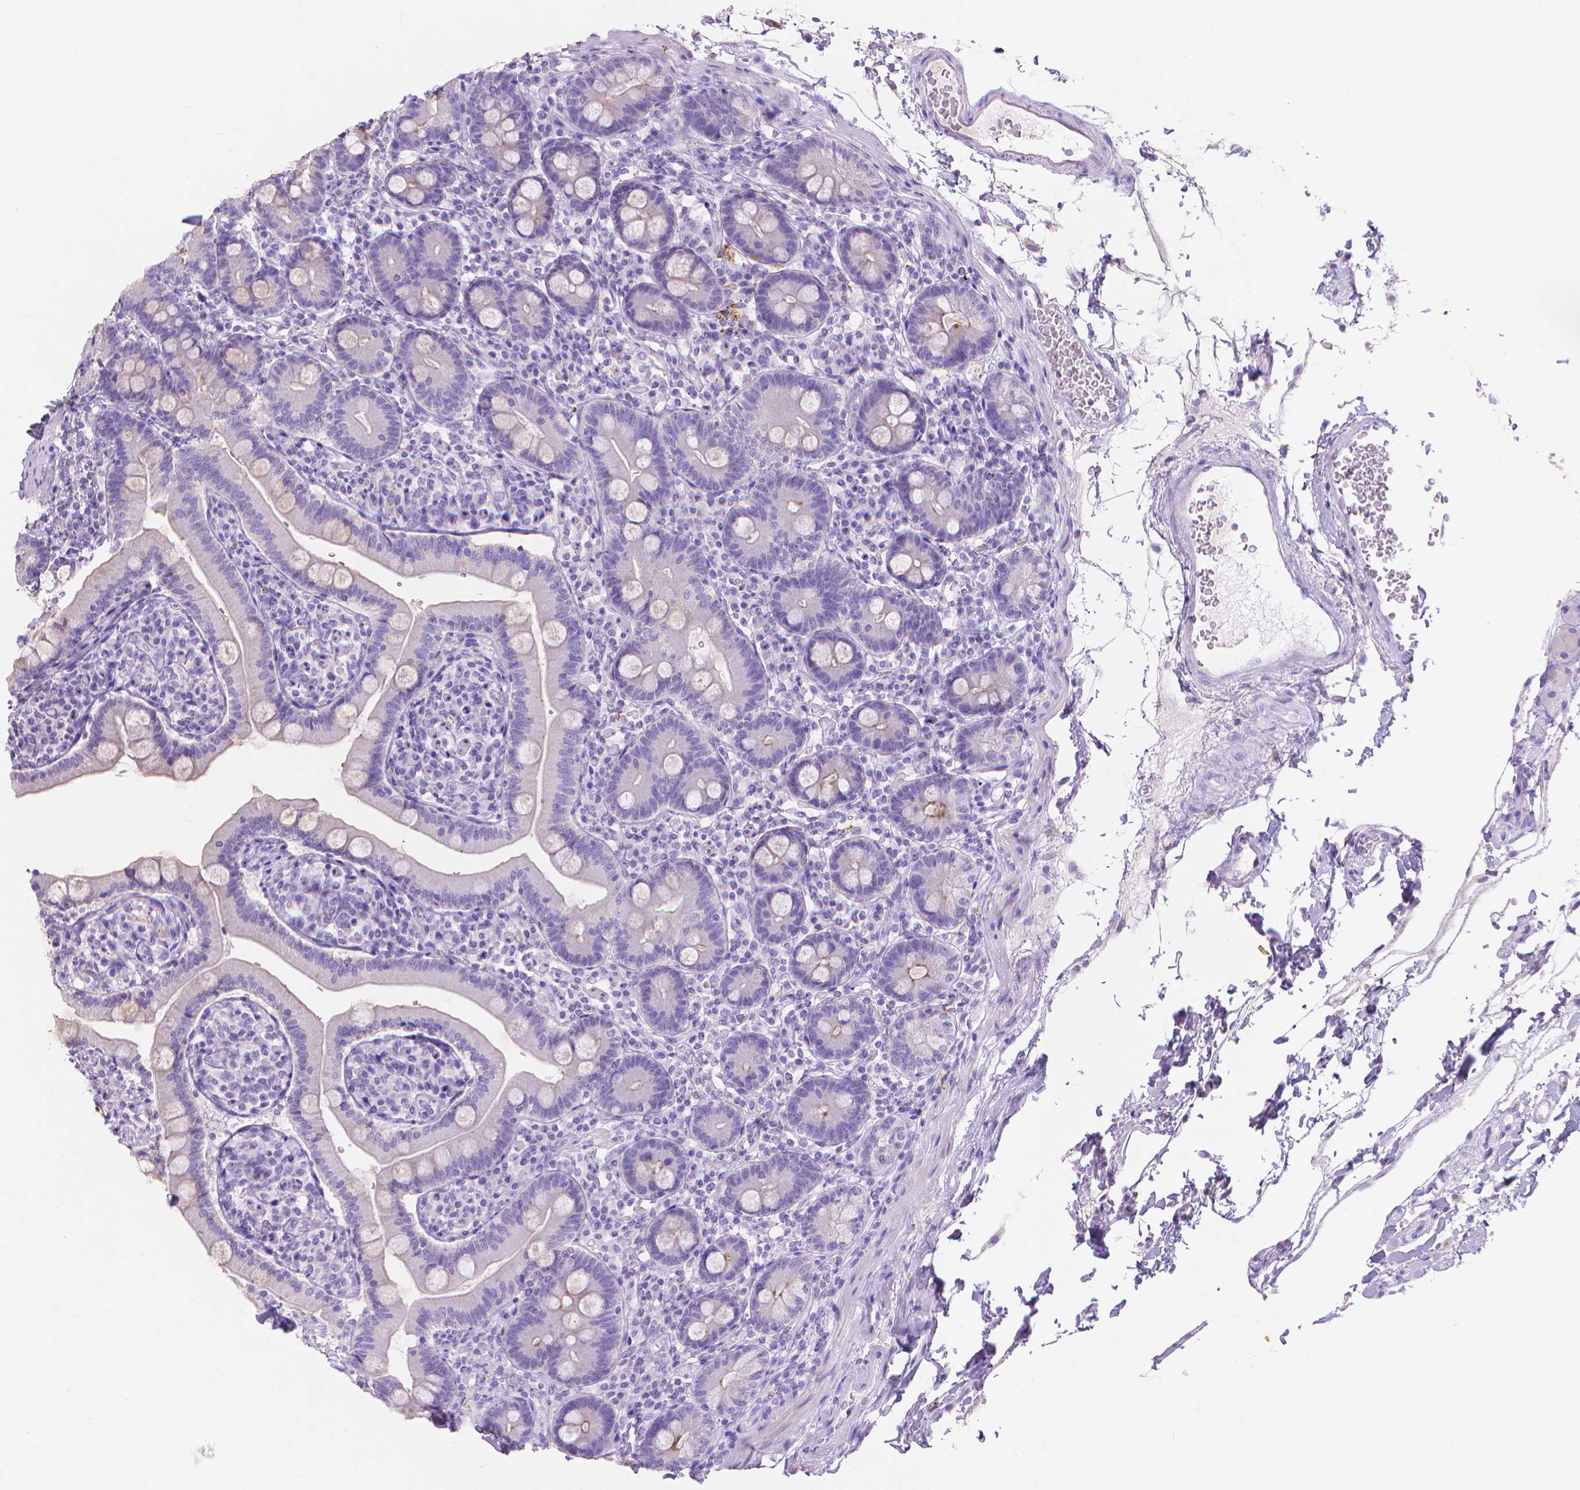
{"staining": {"intensity": "weak", "quantity": "<25%", "location": "cytoplasmic/membranous"}, "tissue": "duodenum", "cell_type": "Glandular cells", "image_type": "normal", "snomed": [{"axis": "morphology", "description": "Normal tissue, NOS"}, {"axis": "topography", "description": "Duodenum"}], "caption": "IHC micrograph of benign human duodenum stained for a protein (brown), which demonstrates no staining in glandular cells.", "gene": "MMP11", "patient": {"sex": "female", "age": 67}}